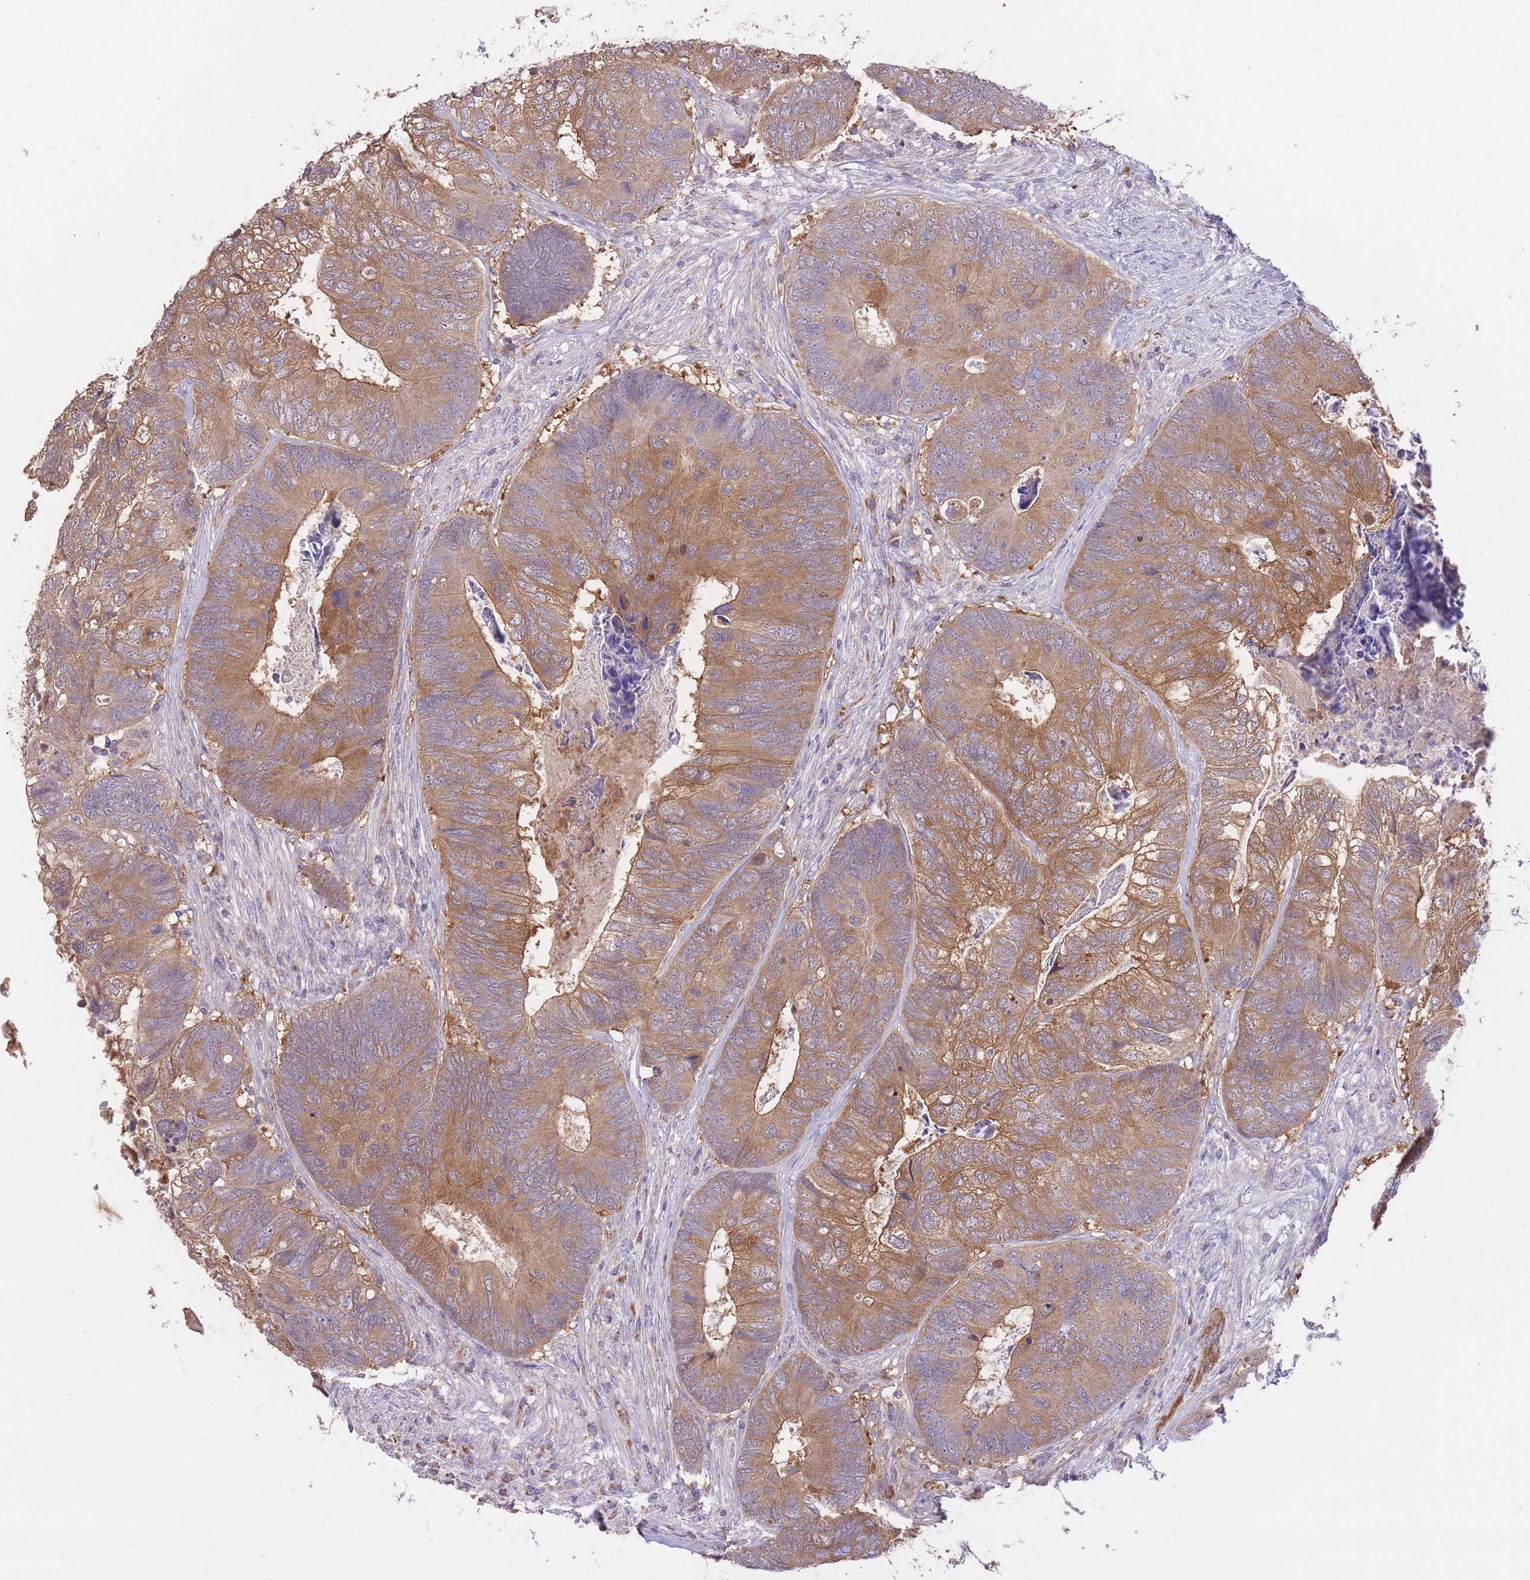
{"staining": {"intensity": "moderate", "quantity": ">75%", "location": "cytoplasmic/membranous"}, "tissue": "colorectal cancer", "cell_type": "Tumor cells", "image_type": "cancer", "snomed": [{"axis": "morphology", "description": "Adenocarcinoma, NOS"}, {"axis": "topography", "description": "Colon"}], "caption": "This photomicrograph reveals immunohistochemistry (IHC) staining of colorectal cancer, with medium moderate cytoplasmic/membranous expression in about >75% of tumor cells.", "gene": "PREP", "patient": {"sex": "female", "age": 67}}